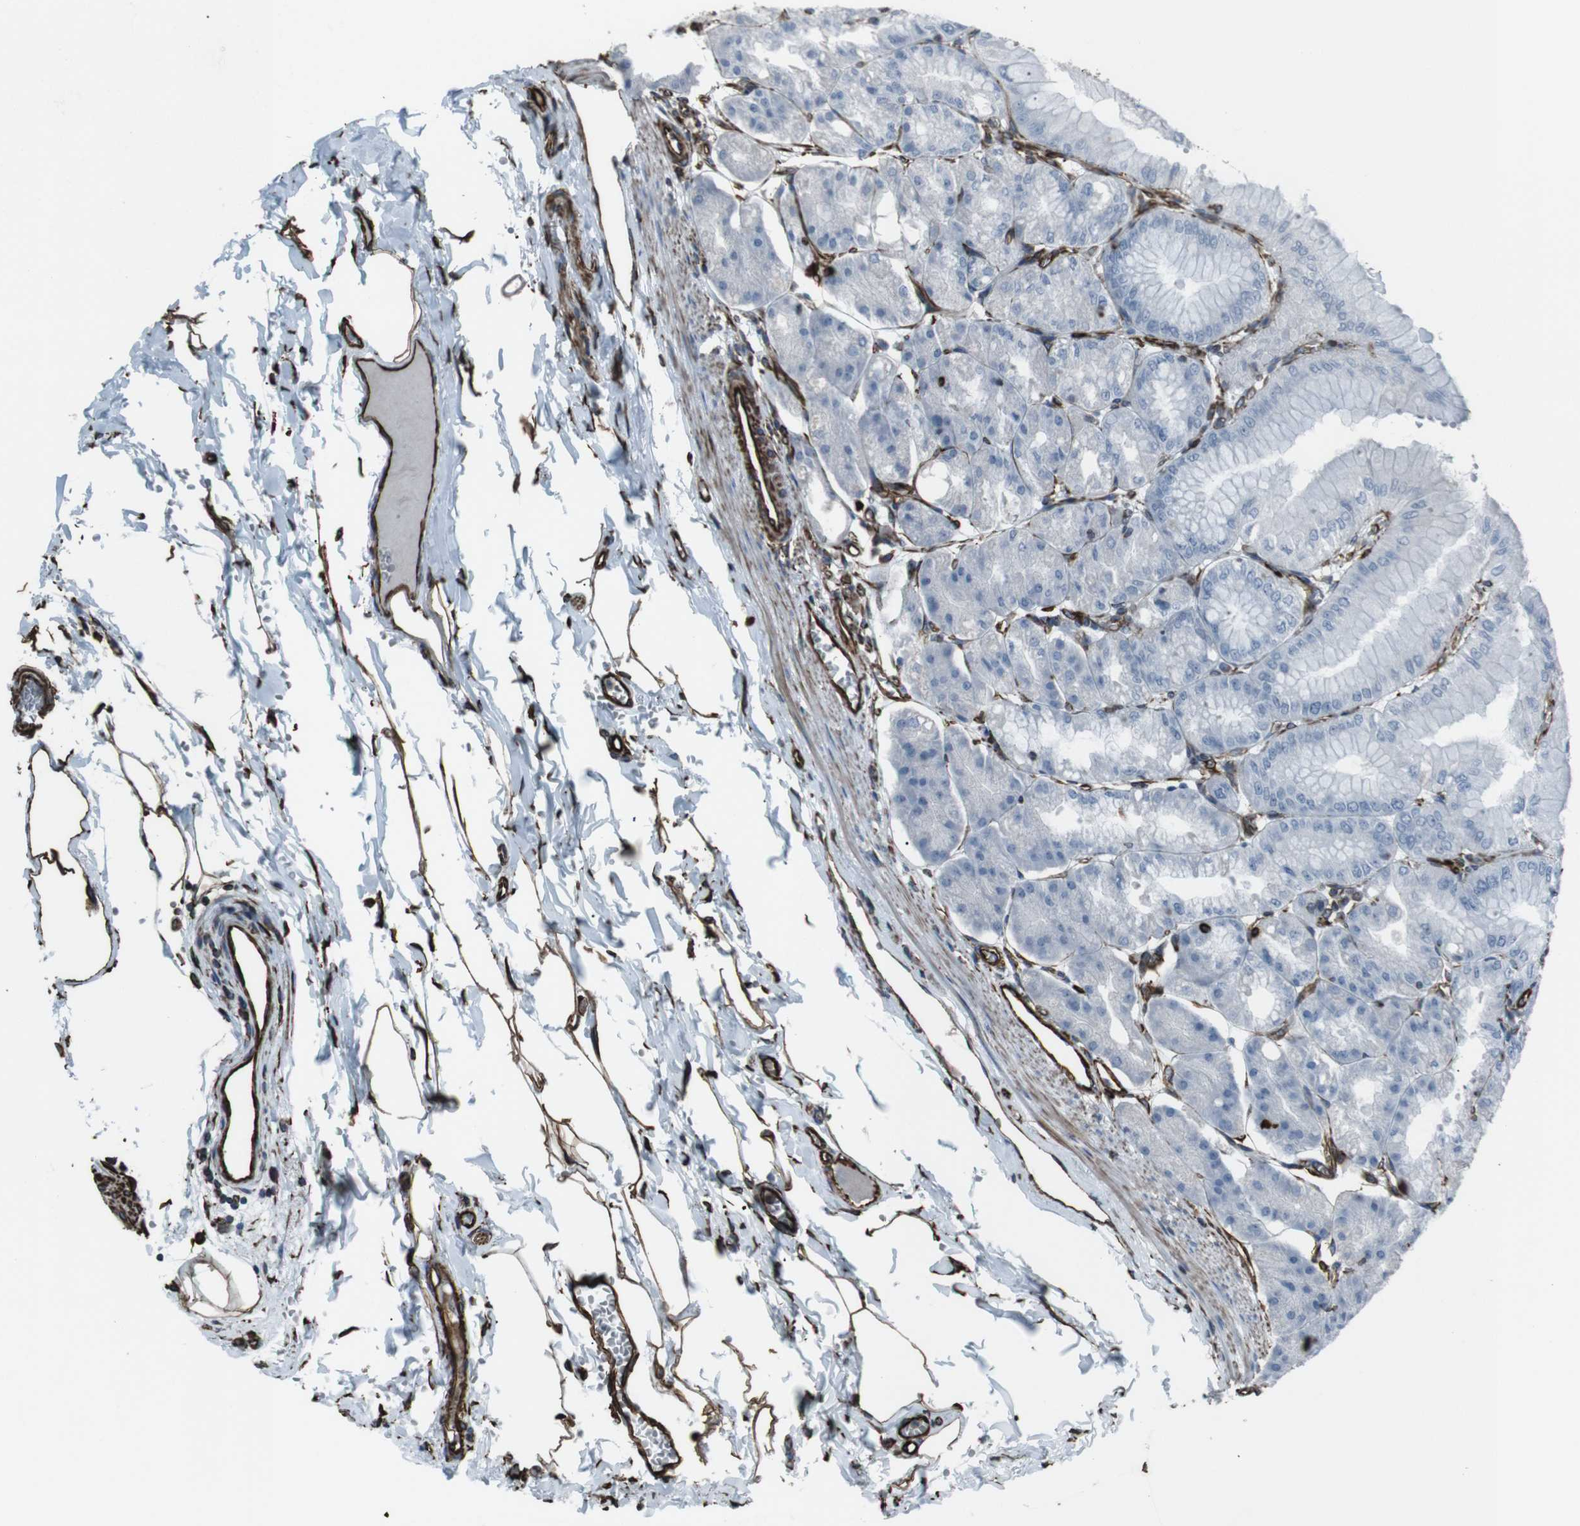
{"staining": {"intensity": "negative", "quantity": "none", "location": "none"}, "tissue": "stomach", "cell_type": "Glandular cells", "image_type": "normal", "snomed": [{"axis": "morphology", "description": "Normal tissue, NOS"}, {"axis": "topography", "description": "Stomach, lower"}], "caption": "DAB immunohistochemical staining of benign human stomach demonstrates no significant staining in glandular cells.", "gene": "ZDHHC6", "patient": {"sex": "male", "age": 71}}